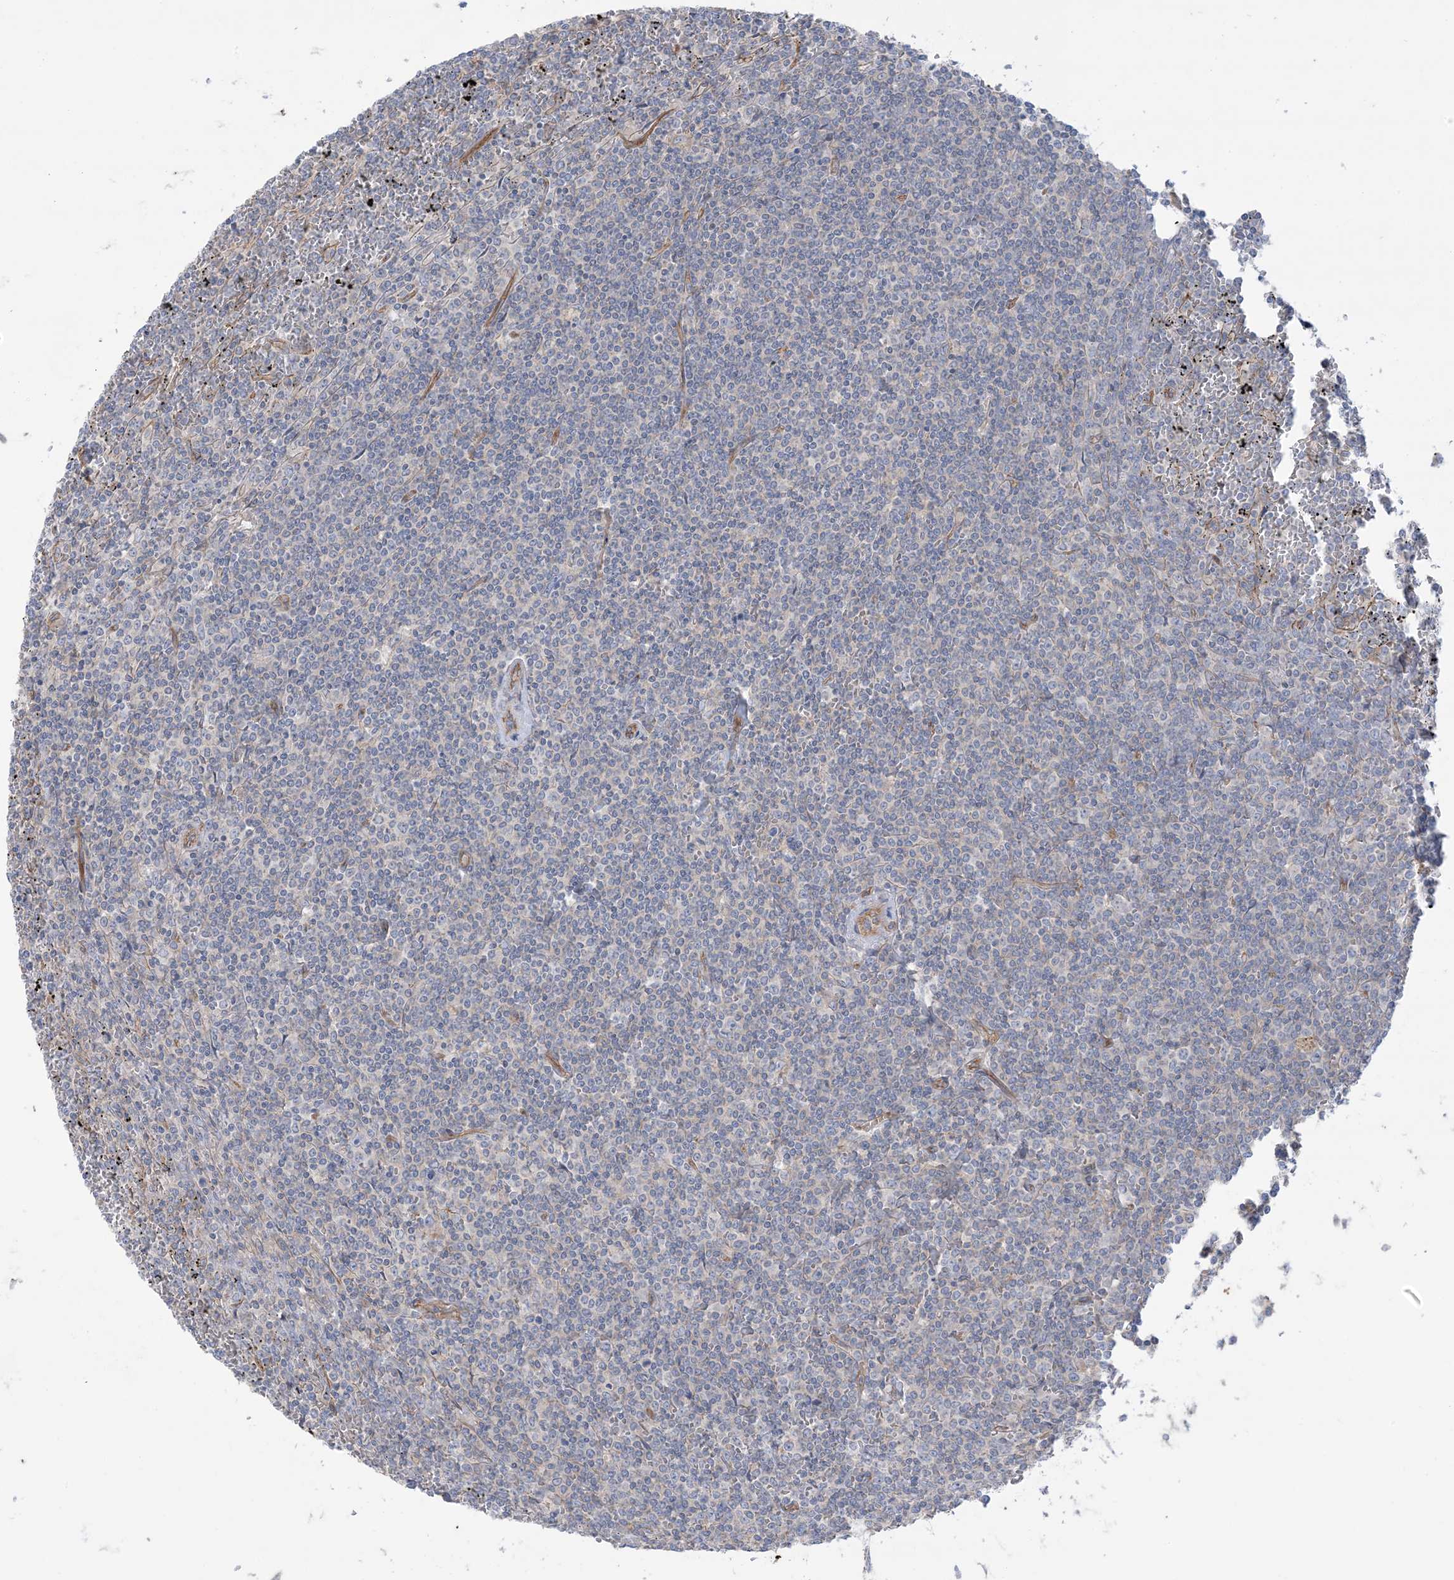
{"staining": {"intensity": "negative", "quantity": "none", "location": "none"}, "tissue": "lymphoma", "cell_type": "Tumor cells", "image_type": "cancer", "snomed": [{"axis": "morphology", "description": "Malignant lymphoma, non-Hodgkin's type, Low grade"}, {"axis": "topography", "description": "Spleen"}], "caption": "IHC histopathology image of neoplastic tissue: malignant lymphoma, non-Hodgkin's type (low-grade) stained with DAB shows no significant protein staining in tumor cells.", "gene": "CCNY", "patient": {"sex": "female", "age": 19}}